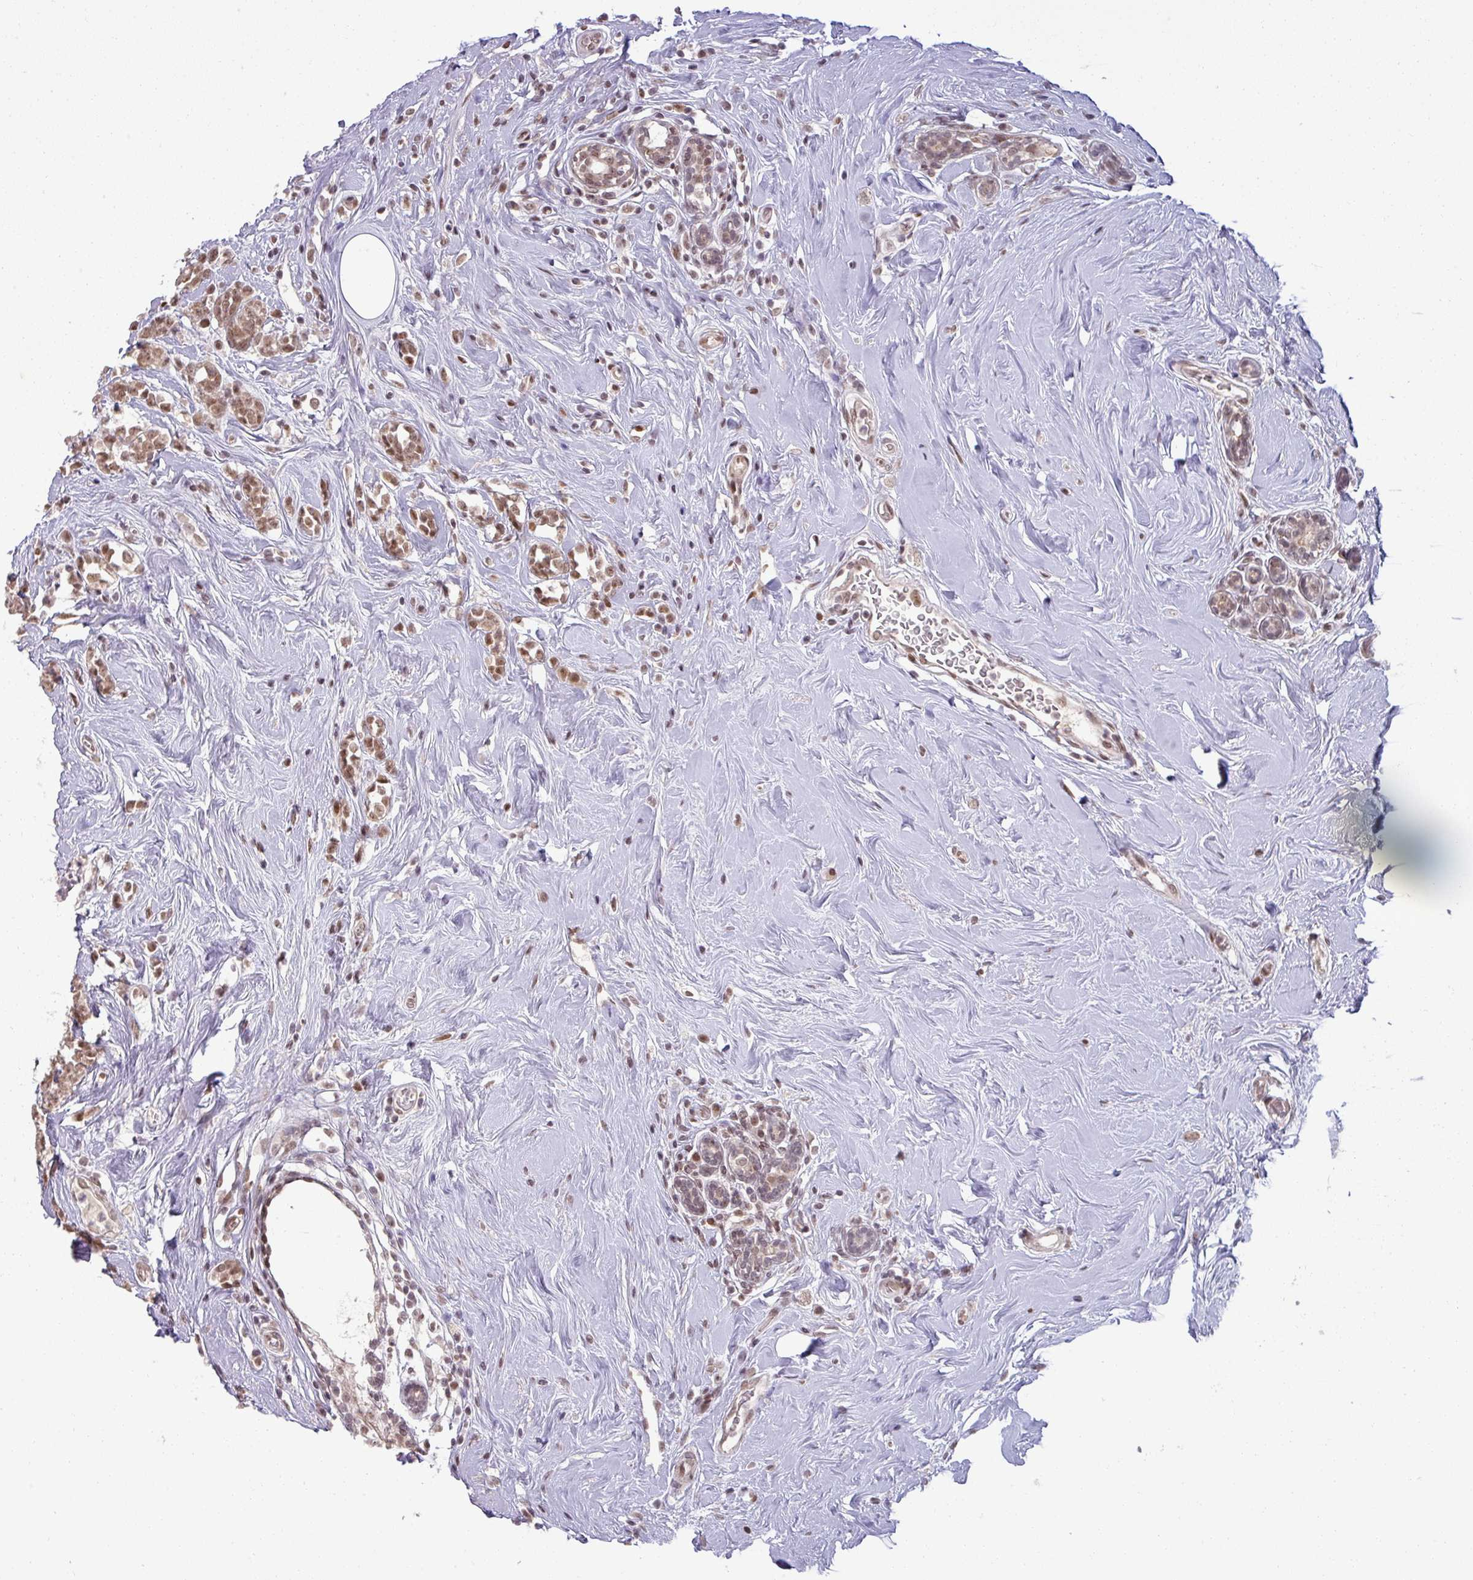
{"staining": {"intensity": "moderate", "quantity": ">75%", "location": "nuclear"}, "tissue": "breast cancer", "cell_type": "Tumor cells", "image_type": "cancer", "snomed": [{"axis": "morphology", "description": "Lobular carcinoma"}, {"axis": "topography", "description": "Breast"}], "caption": "Immunohistochemical staining of breast cancer (lobular carcinoma) demonstrates medium levels of moderate nuclear positivity in about >75% of tumor cells.", "gene": "PTPN20", "patient": {"sex": "female", "age": 58}}